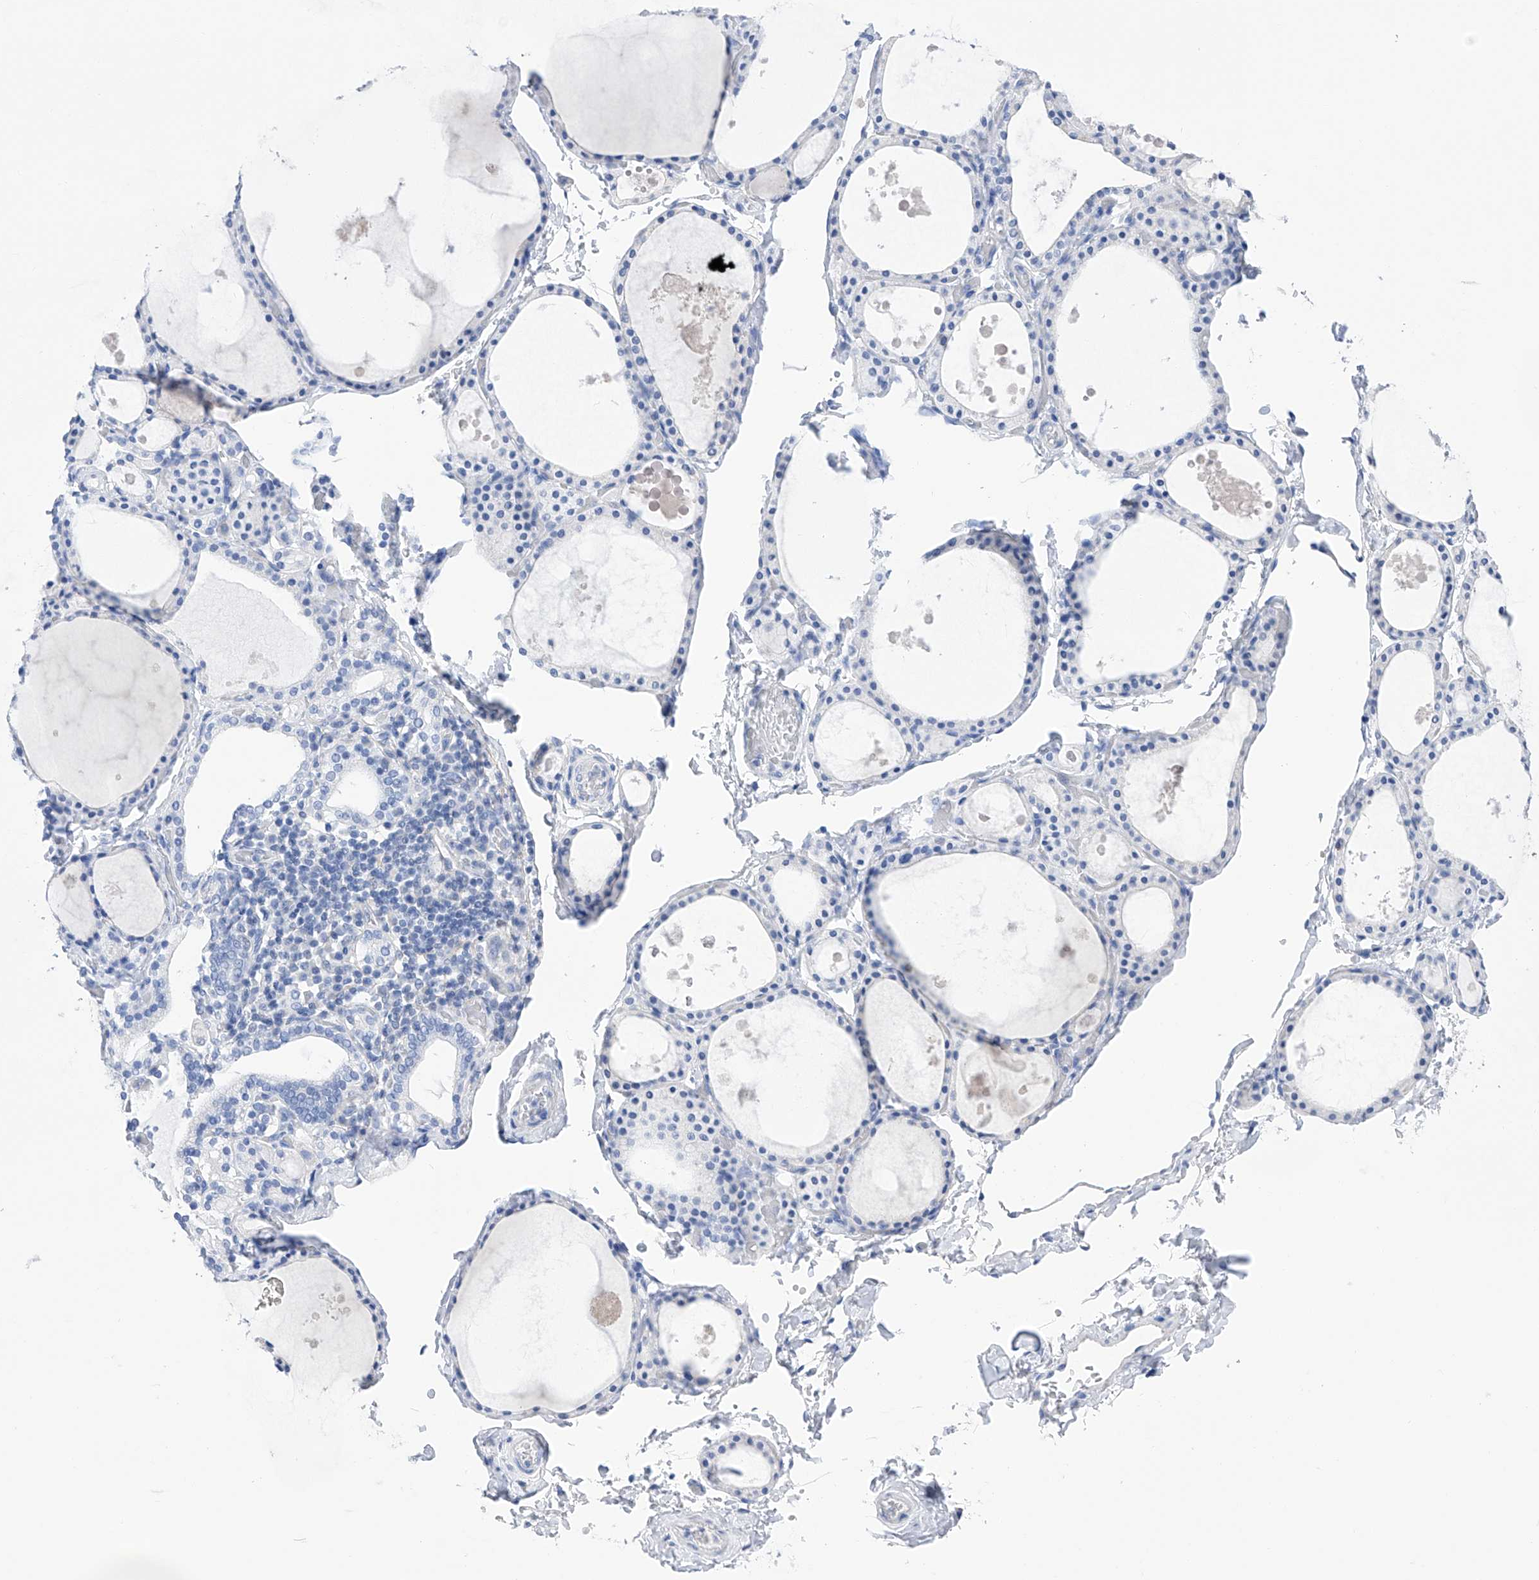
{"staining": {"intensity": "negative", "quantity": "none", "location": "none"}, "tissue": "thyroid gland", "cell_type": "Glandular cells", "image_type": "normal", "snomed": [{"axis": "morphology", "description": "Normal tissue, NOS"}, {"axis": "topography", "description": "Thyroid gland"}], "caption": "The micrograph displays no significant positivity in glandular cells of thyroid gland.", "gene": "FLG", "patient": {"sex": "male", "age": 56}}